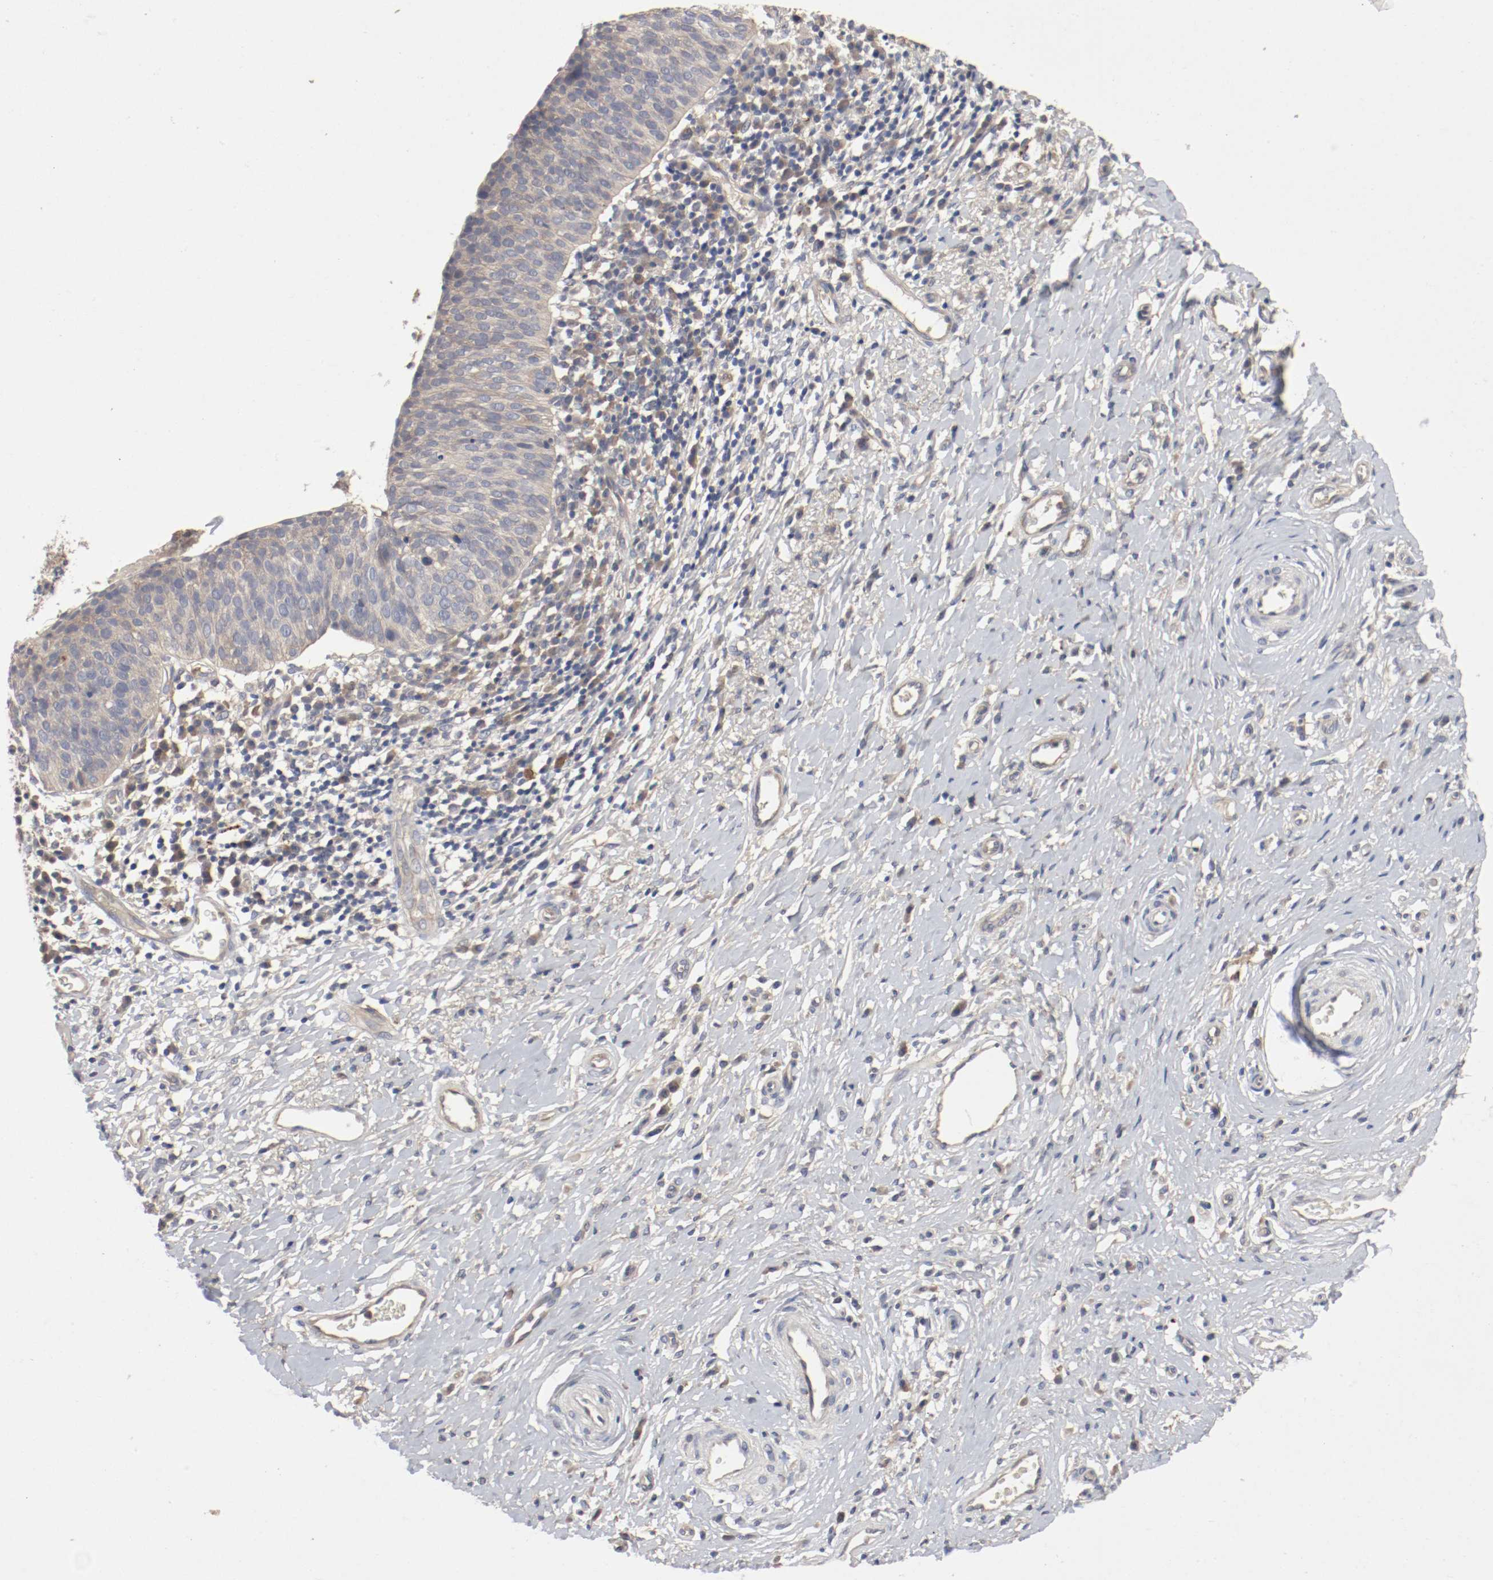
{"staining": {"intensity": "weak", "quantity": "25%-75%", "location": "cytoplasmic/membranous"}, "tissue": "cervical cancer", "cell_type": "Tumor cells", "image_type": "cancer", "snomed": [{"axis": "morphology", "description": "Normal tissue, NOS"}, {"axis": "morphology", "description": "Squamous cell carcinoma, NOS"}, {"axis": "topography", "description": "Cervix"}], "caption": "Protein analysis of cervical cancer (squamous cell carcinoma) tissue shows weak cytoplasmic/membranous positivity in about 25%-75% of tumor cells. Using DAB (brown) and hematoxylin (blue) stains, captured at high magnification using brightfield microscopy.", "gene": "REN", "patient": {"sex": "female", "age": 39}}